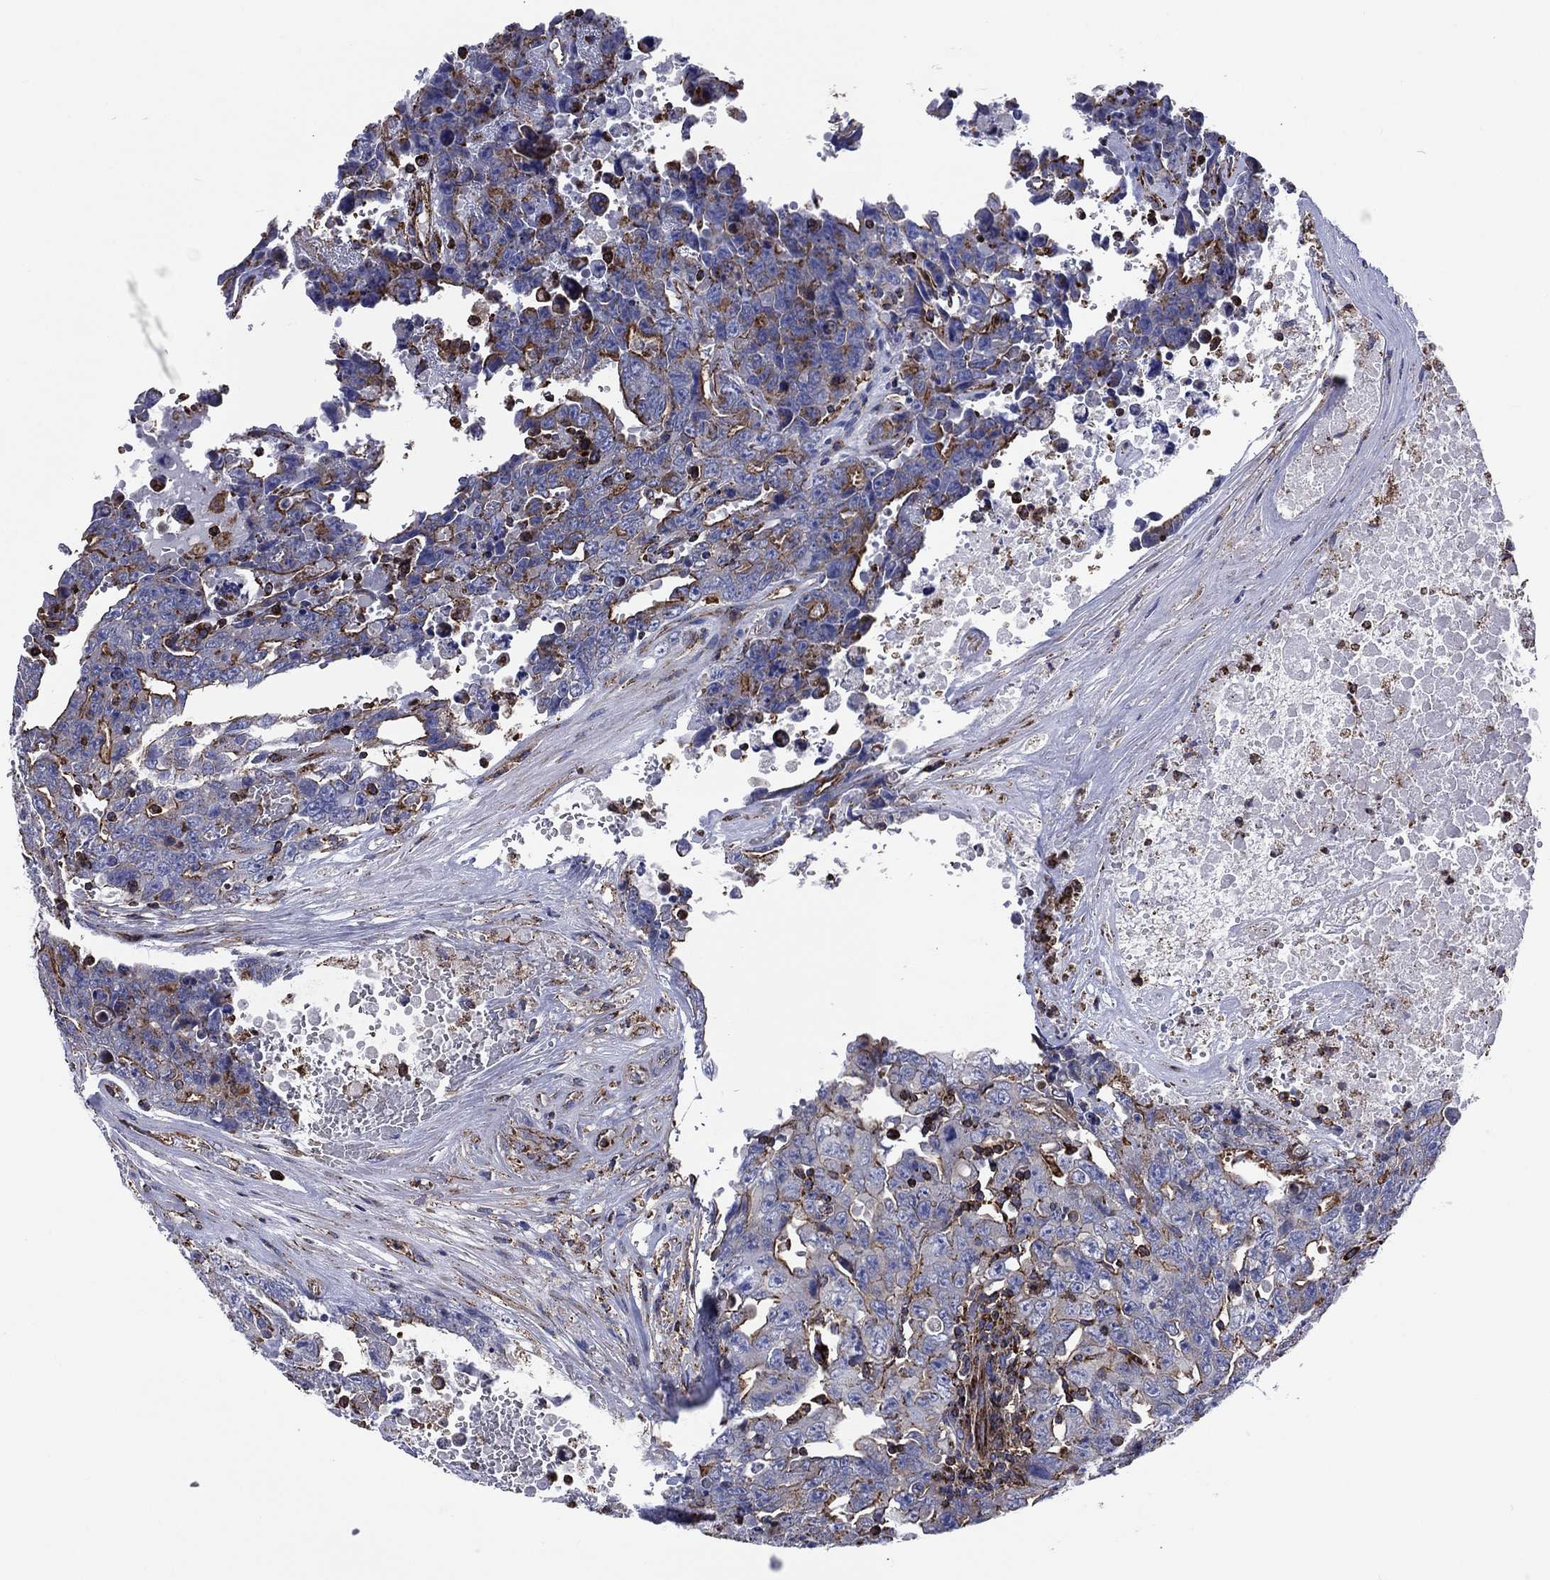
{"staining": {"intensity": "strong", "quantity": "<25%", "location": "cytoplasmic/membranous"}, "tissue": "testis cancer", "cell_type": "Tumor cells", "image_type": "cancer", "snomed": [{"axis": "morphology", "description": "Carcinoma, Embryonal, NOS"}, {"axis": "topography", "description": "Testis"}], "caption": "Protein analysis of testis cancer (embryonal carcinoma) tissue demonstrates strong cytoplasmic/membranous positivity in approximately <25% of tumor cells.", "gene": "ANKRD37", "patient": {"sex": "male", "age": 24}}